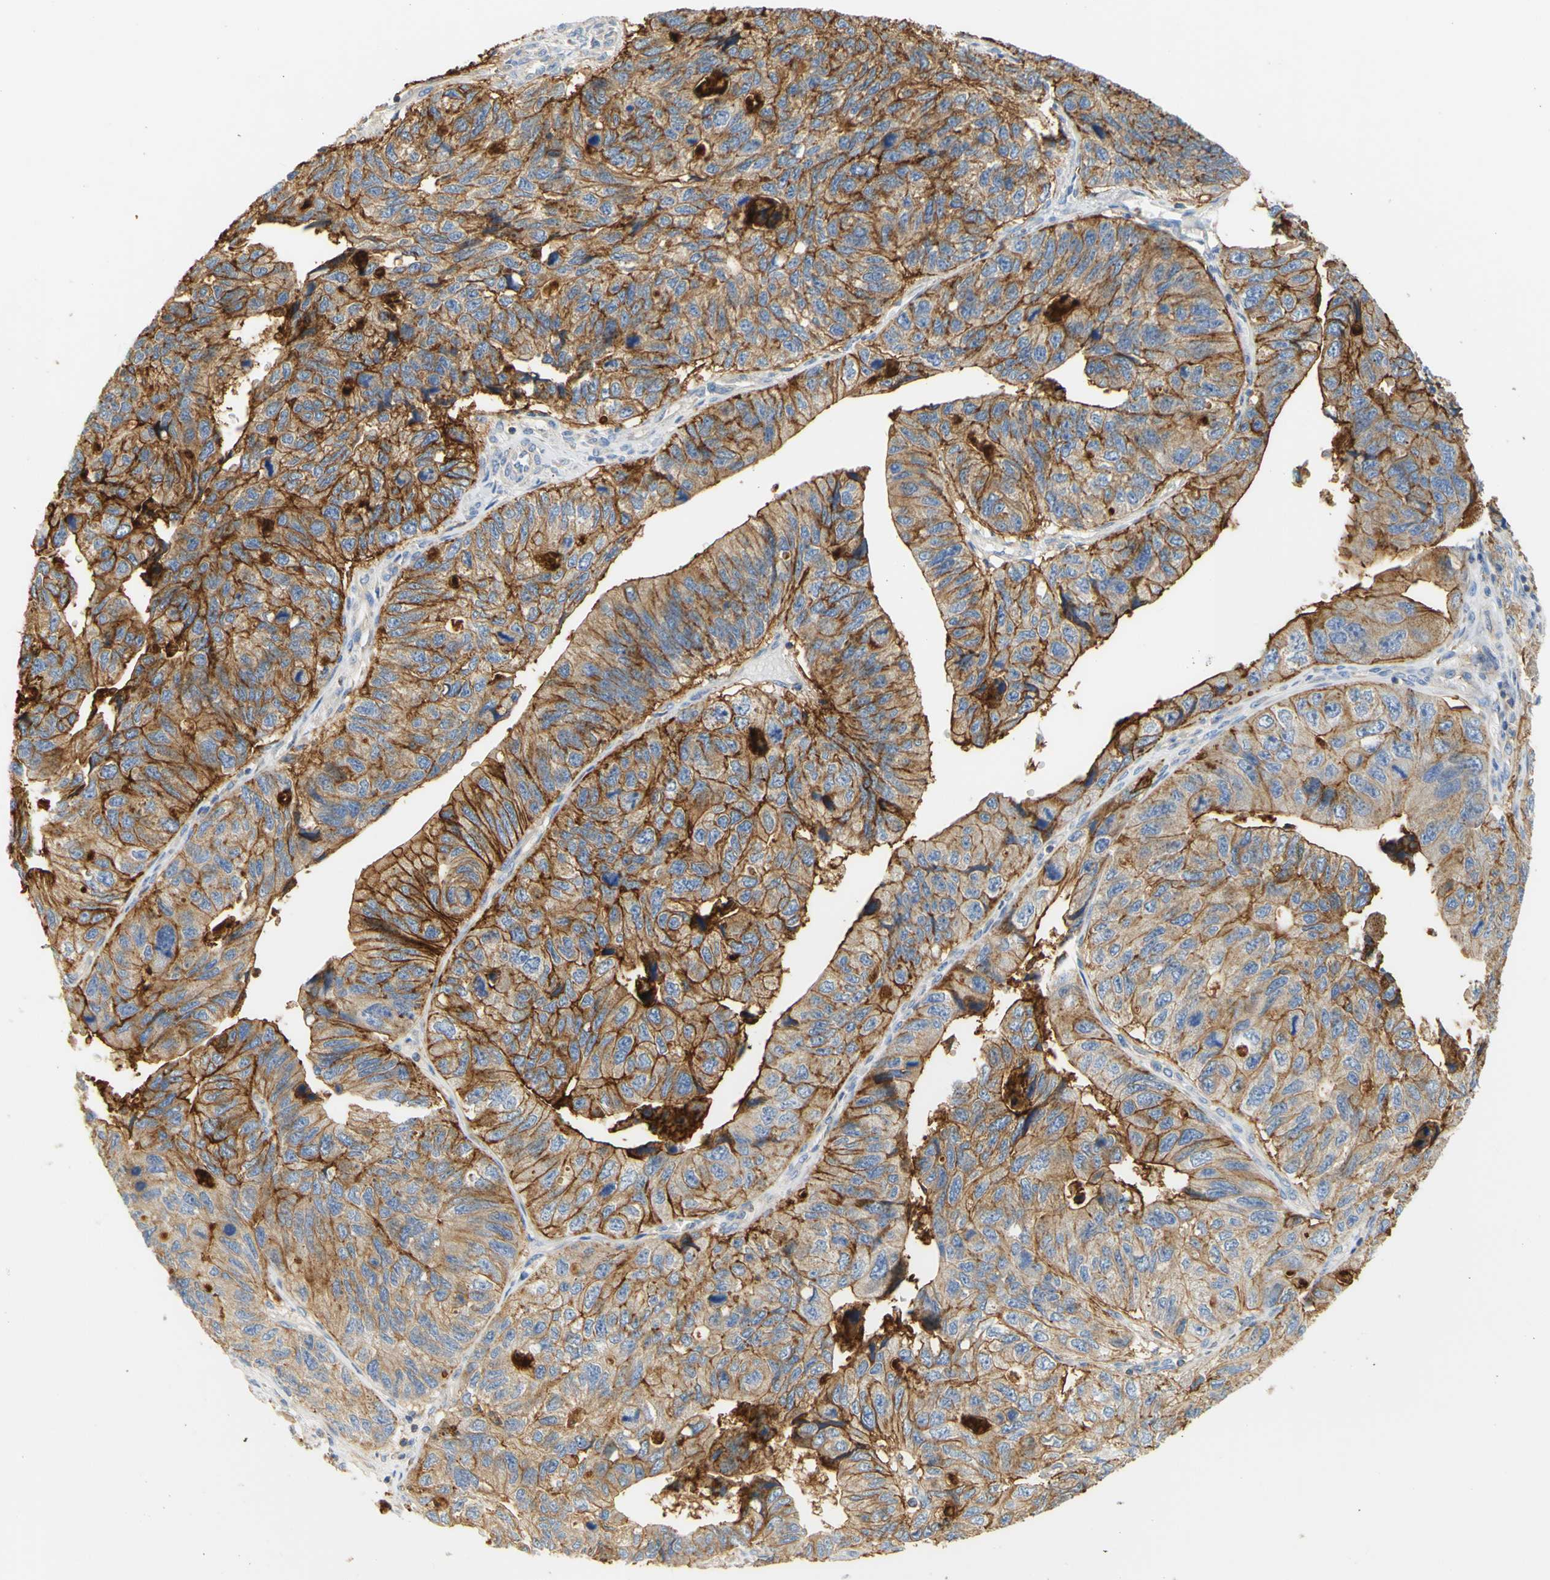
{"staining": {"intensity": "strong", "quantity": ">75%", "location": "cytoplasmic/membranous"}, "tissue": "stomach cancer", "cell_type": "Tumor cells", "image_type": "cancer", "snomed": [{"axis": "morphology", "description": "Adenocarcinoma, NOS"}, {"axis": "topography", "description": "Stomach"}], "caption": "A histopathology image of human stomach adenocarcinoma stained for a protein displays strong cytoplasmic/membranous brown staining in tumor cells.", "gene": "PCDH7", "patient": {"sex": "male", "age": 59}}